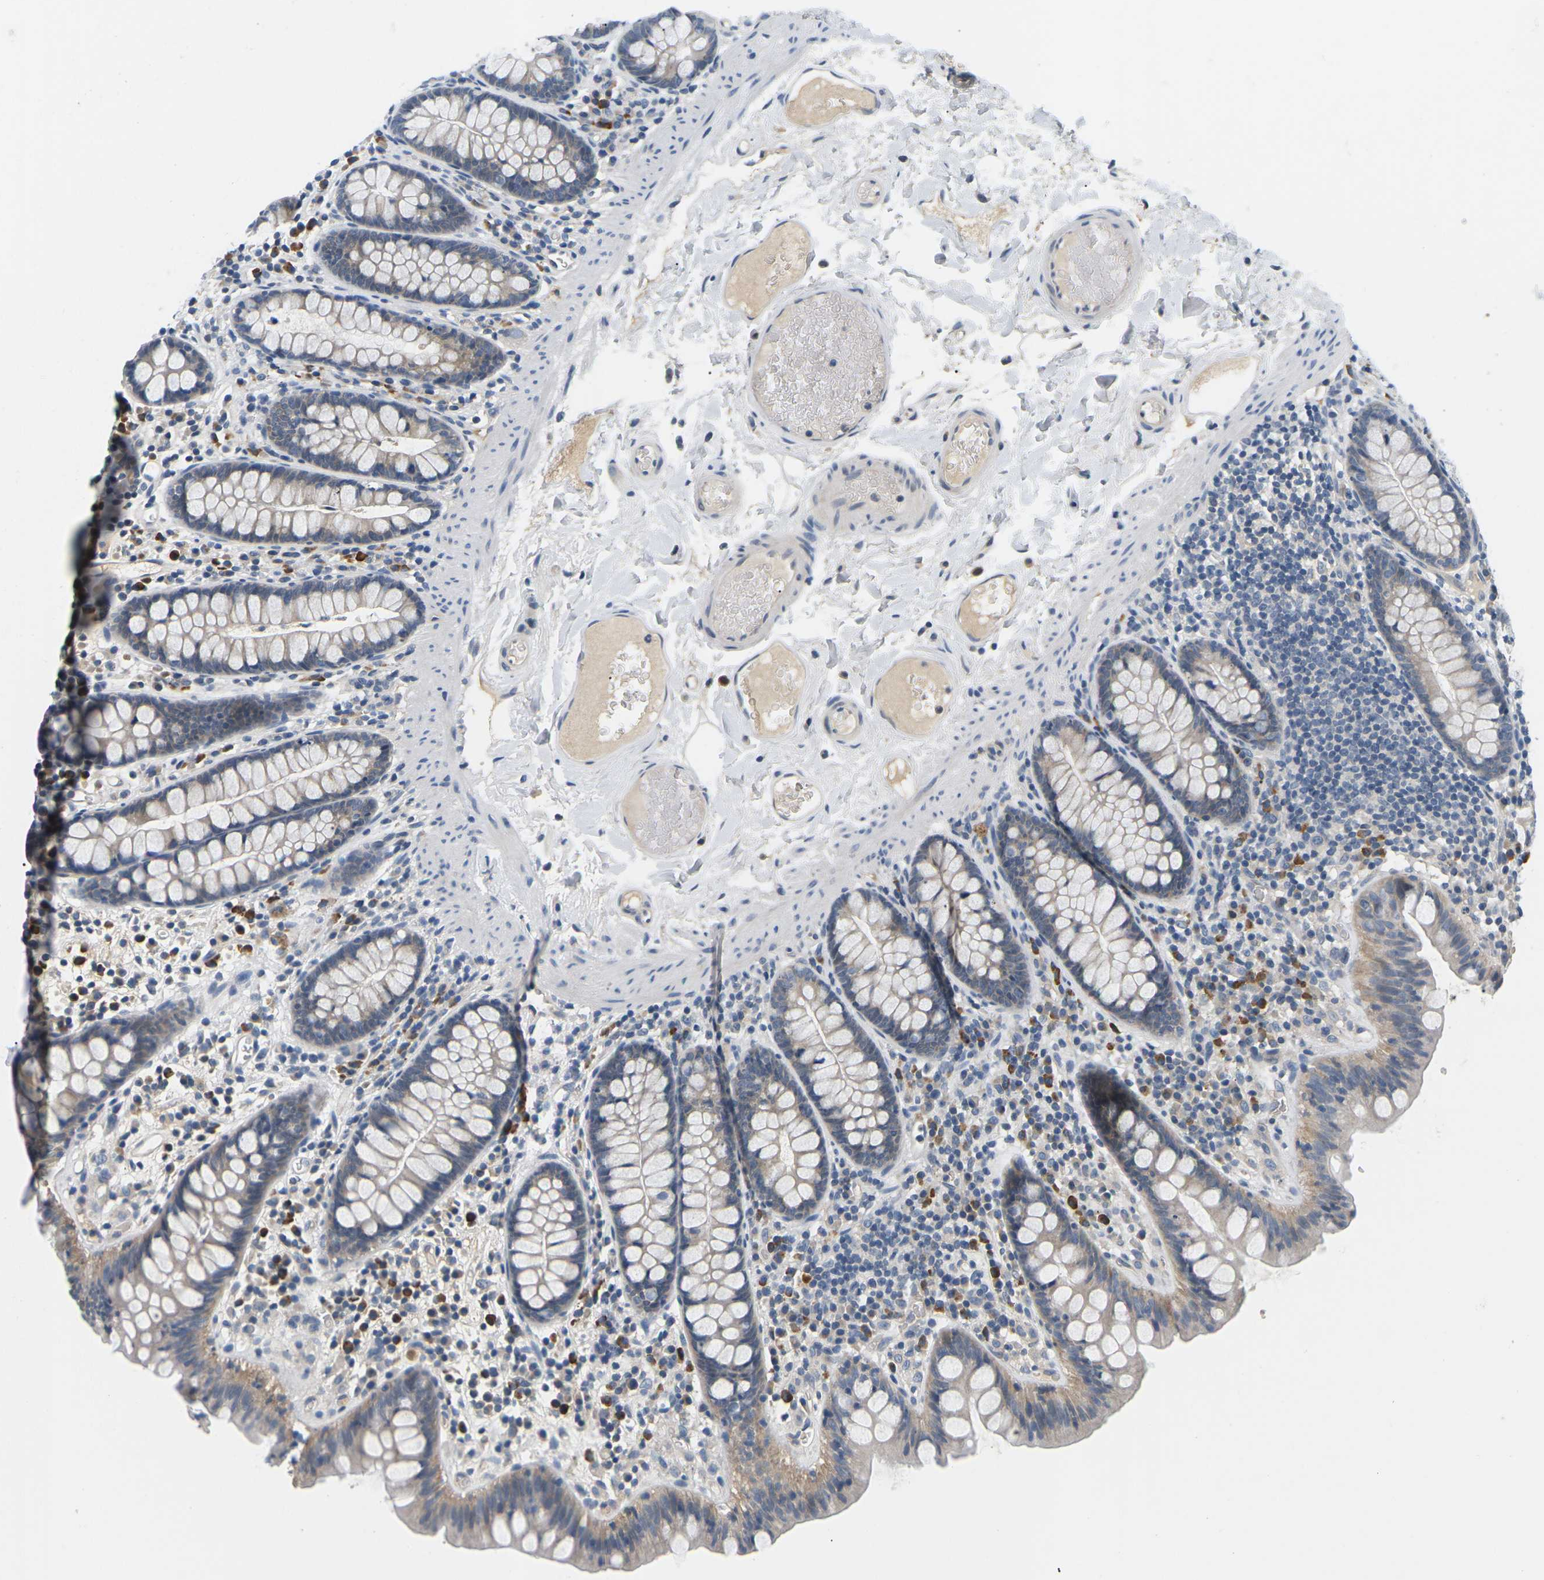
{"staining": {"intensity": "negative", "quantity": "none", "location": "none"}, "tissue": "colon", "cell_type": "Endothelial cells", "image_type": "normal", "snomed": [{"axis": "morphology", "description": "Normal tissue, NOS"}, {"axis": "topography", "description": "Colon"}], "caption": "This is an IHC micrograph of normal human colon. There is no positivity in endothelial cells.", "gene": "EVA1C", "patient": {"sex": "female", "age": 80}}